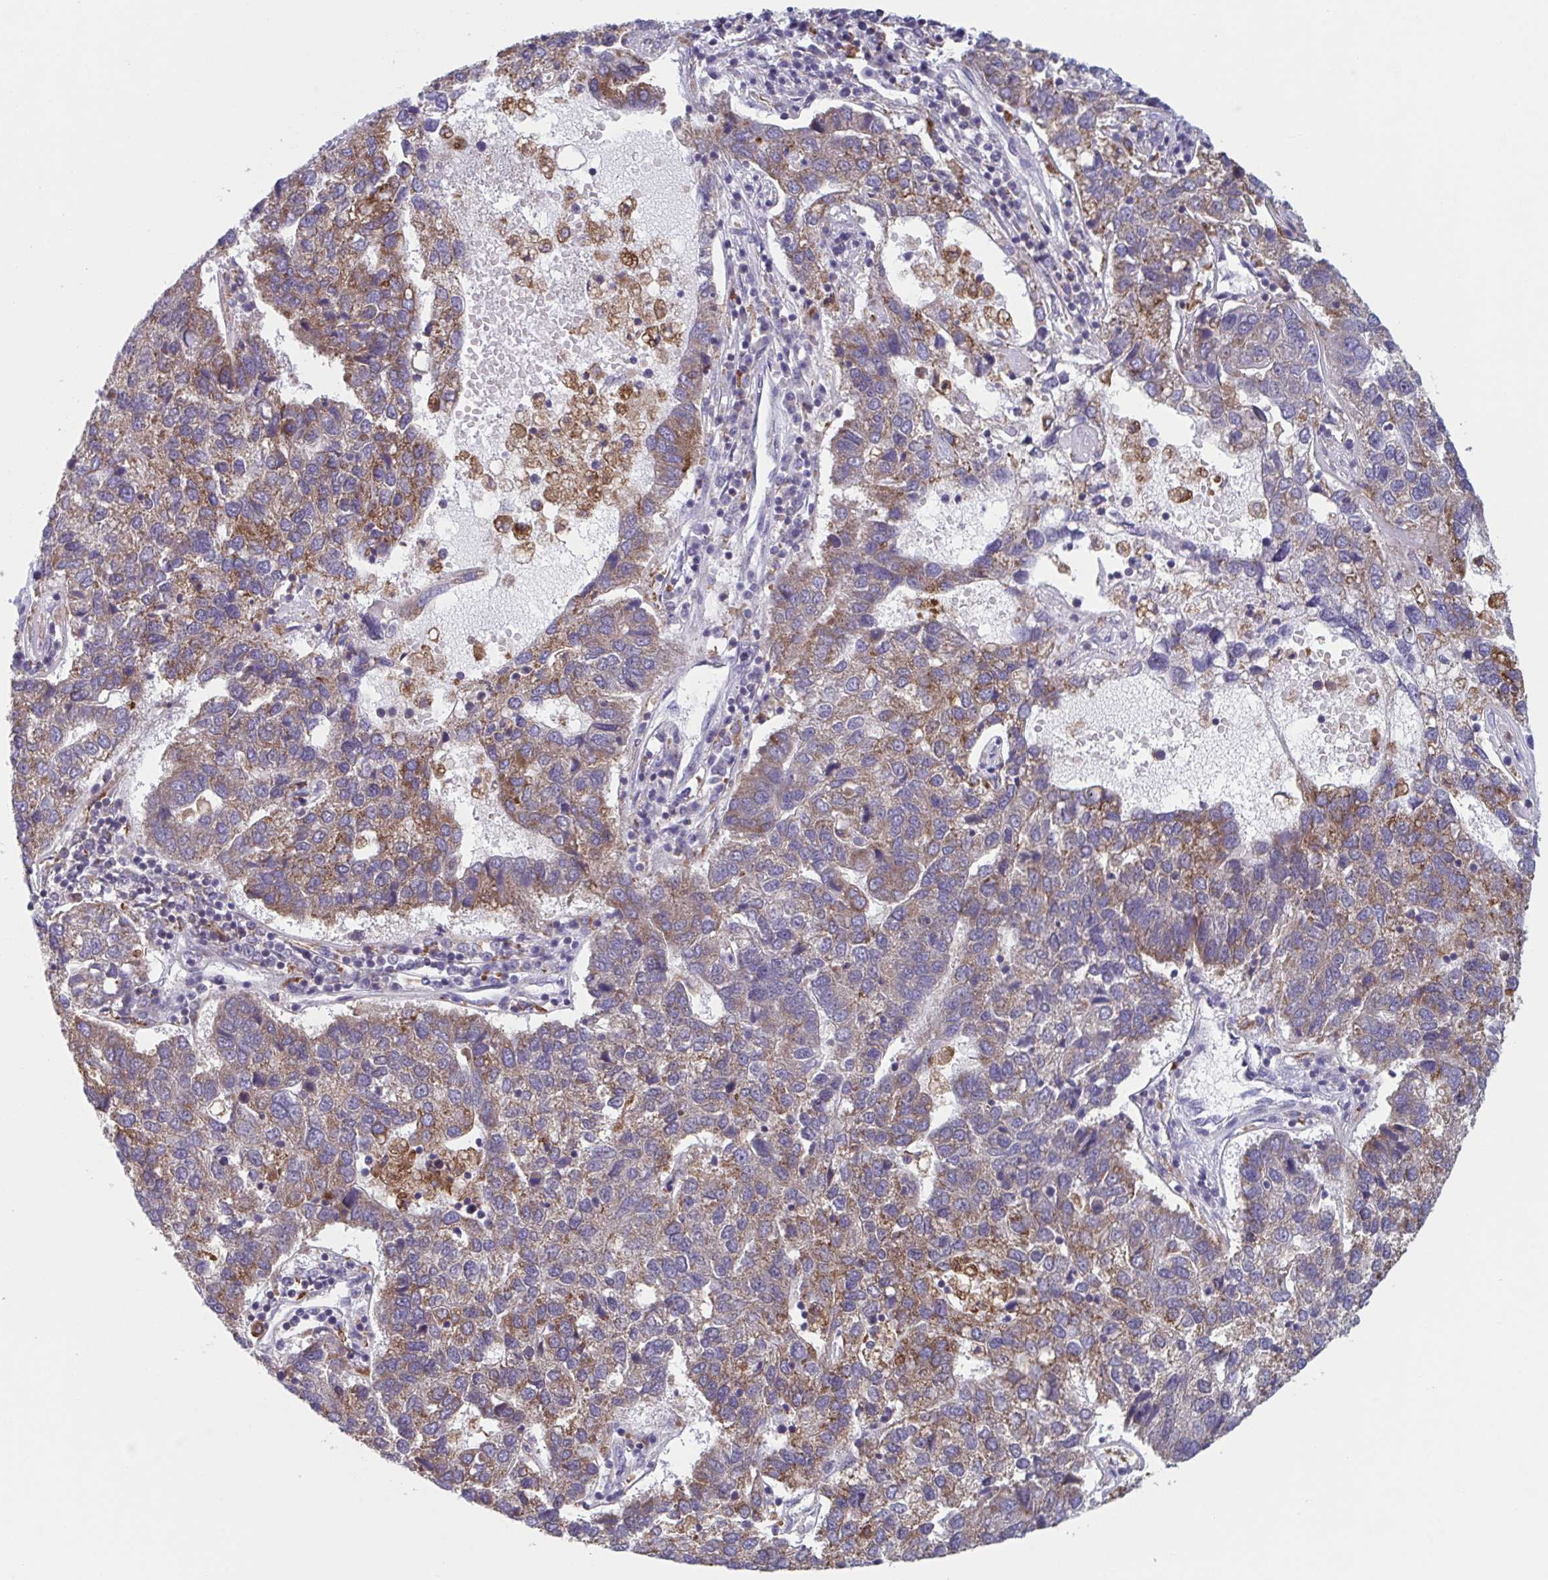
{"staining": {"intensity": "moderate", "quantity": "25%-75%", "location": "cytoplasmic/membranous"}, "tissue": "pancreatic cancer", "cell_type": "Tumor cells", "image_type": "cancer", "snomed": [{"axis": "morphology", "description": "Adenocarcinoma, NOS"}, {"axis": "topography", "description": "Pancreas"}], "caption": "Immunohistochemistry (IHC) image of neoplastic tissue: pancreatic adenocarcinoma stained using immunohistochemistry (IHC) demonstrates medium levels of moderate protein expression localized specifically in the cytoplasmic/membranous of tumor cells, appearing as a cytoplasmic/membranous brown color.", "gene": "NIPSNAP1", "patient": {"sex": "female", "age": 61}}